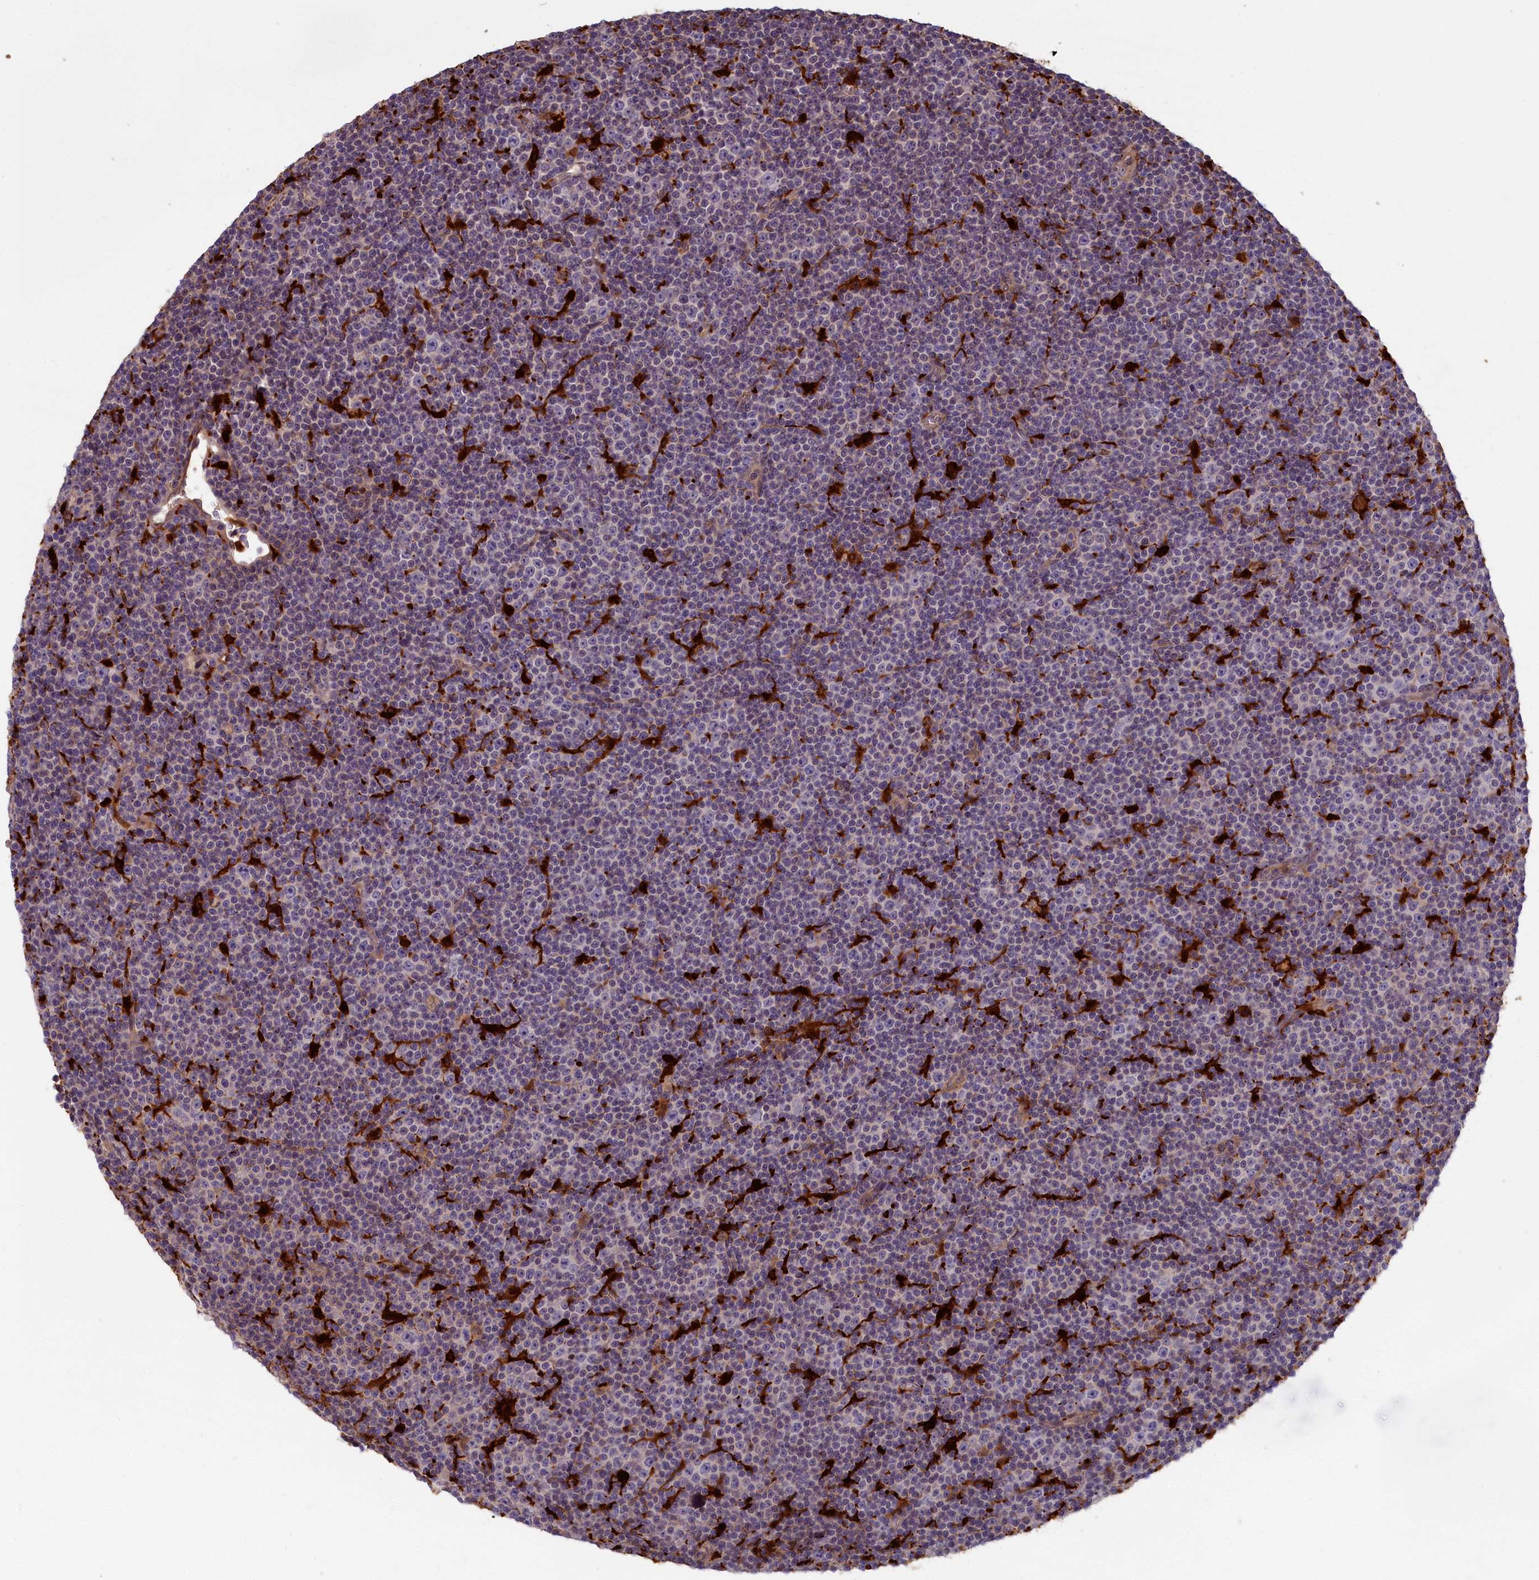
{"staining": {"intensity": "negative", "quantity": "none", "location": "none"}, "tissue": "lymphoma", "cell_type": "Tumor cells", "image_type": "cancer", "snomed": [{"axis": "morphology", "description": "Malignant lymphoma, non-Hodgkin's type, Low grade"}, {"axis": "topography", "description": "Lymph node"}], "caption": "IHC of human low-grade malignant lymphoma, non-Hodgkin's type exhibits no positivity in tumor cells.", "gene": "BLVRB", "patient": {"sex": "female", "age": 67}}